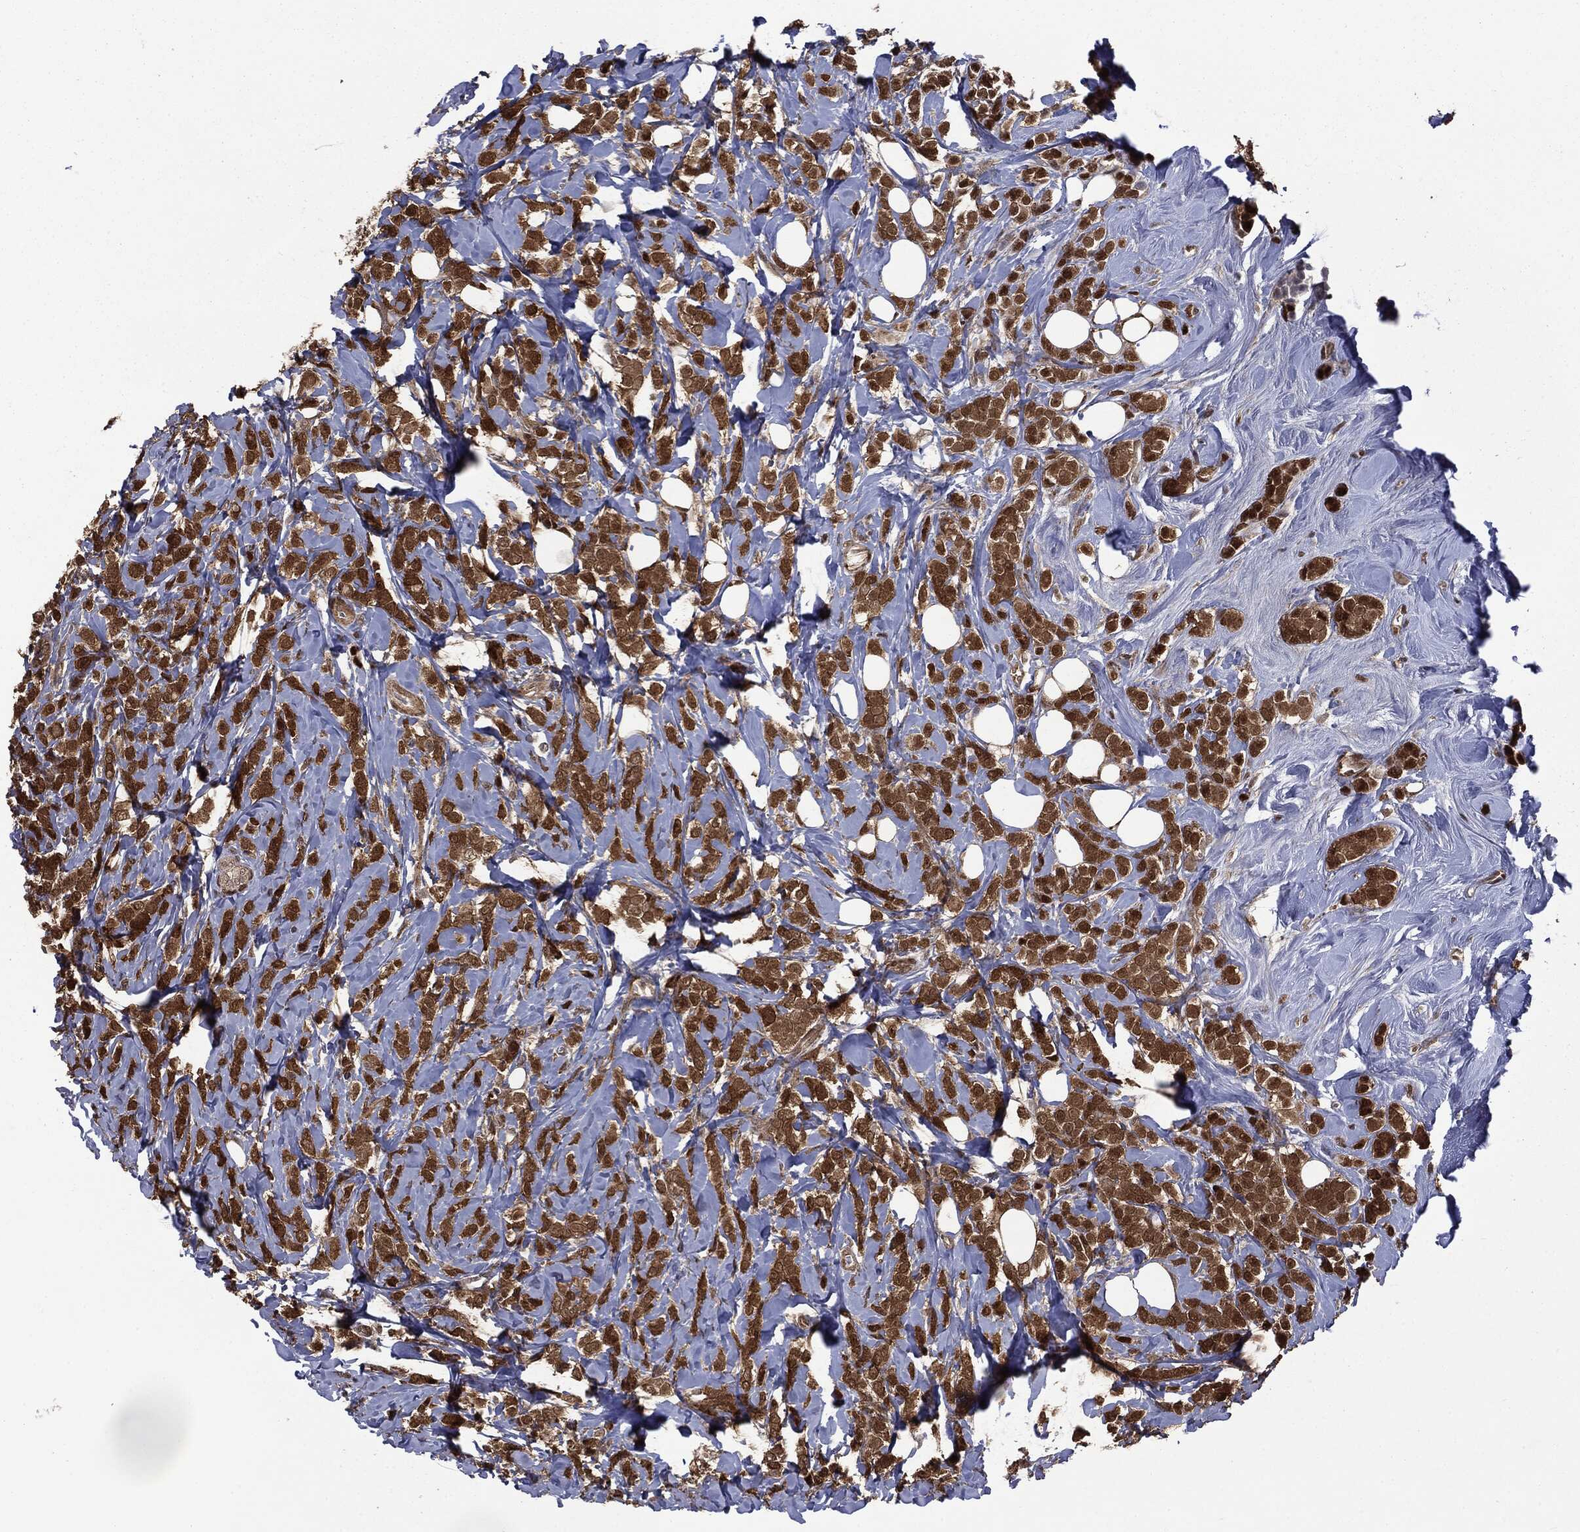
{"staining": {"intensity": "strong", "quantity": ">75%", "location": "cytoplasmic/membranous"}, "tissue": "breast cancer", "cell_type": "Tumor cells", "image_type": "cancer", "snomed": [{"axis": "morphology", "description": "Lobular carcinoma"}, {"axis": "topography", "description": "Breast"}], "caption": "An image of human breast cancer stained for a protein demonstrates strong cytoplasmic/membranous brown staining in tumor cells. Nuclei are stained in blue.", "gene": "GPI", "patient": {"sex": "female", "age": 49}}